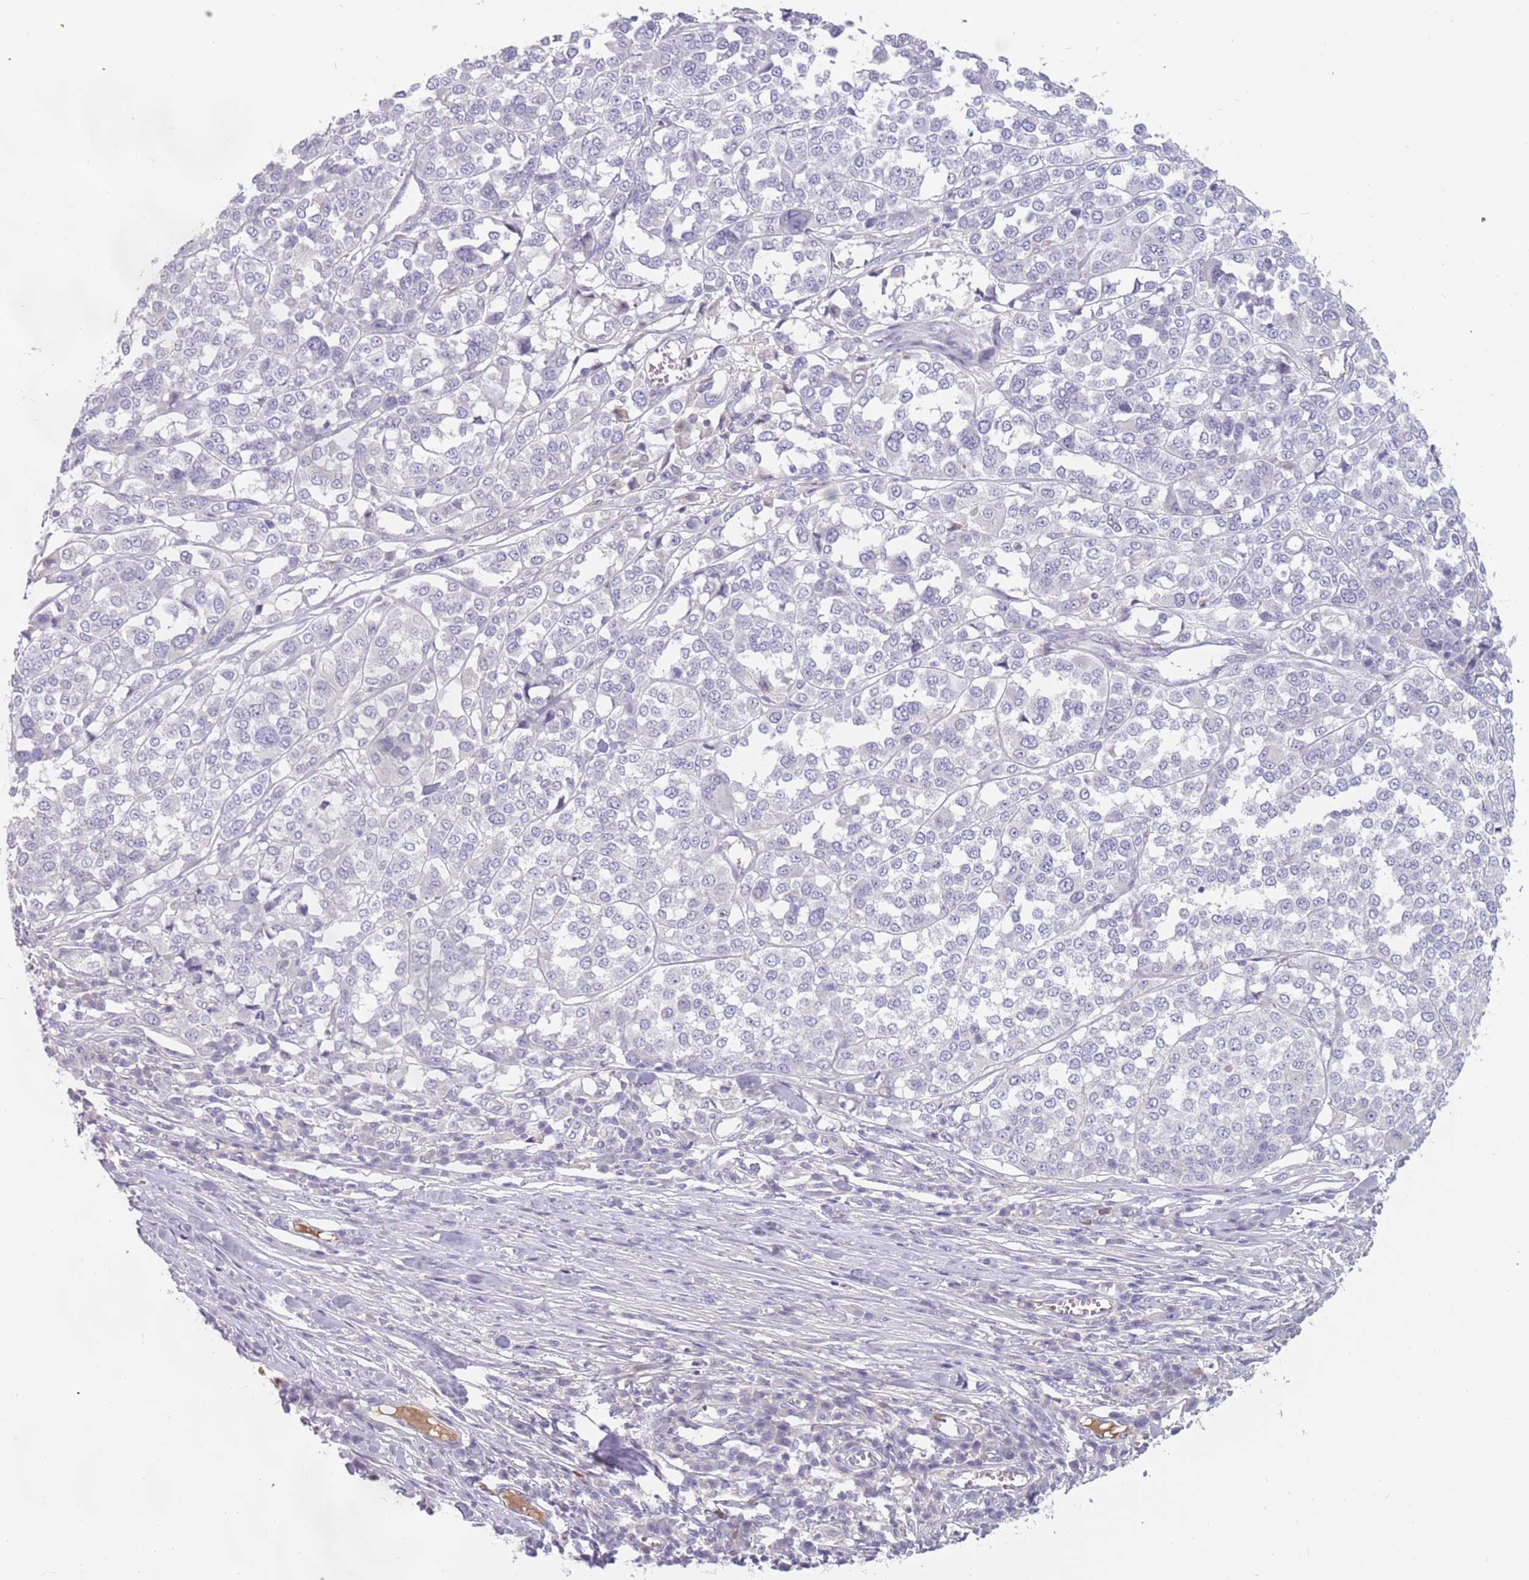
{"staining": {"intensity": "negative", "quantity": "none", "location": "none"}, "tissue": "melanoma", "cell_type": "Tumor cells", "image_type": "cancer", "snomed": [{"axis": "morphology", "description": "Malignant melanoma, Metastatic site"}, {"axis": "topography", "description": "Lymph node"}], "caption": "Tumor cells are negative for protein expression in human malignant melanoma (metastatic site). (DAB (3,3'-diaminobenzidine) IHC, high magnification).", "gene": "DDX4", "patient": {"sex": "male", "age": 44}}